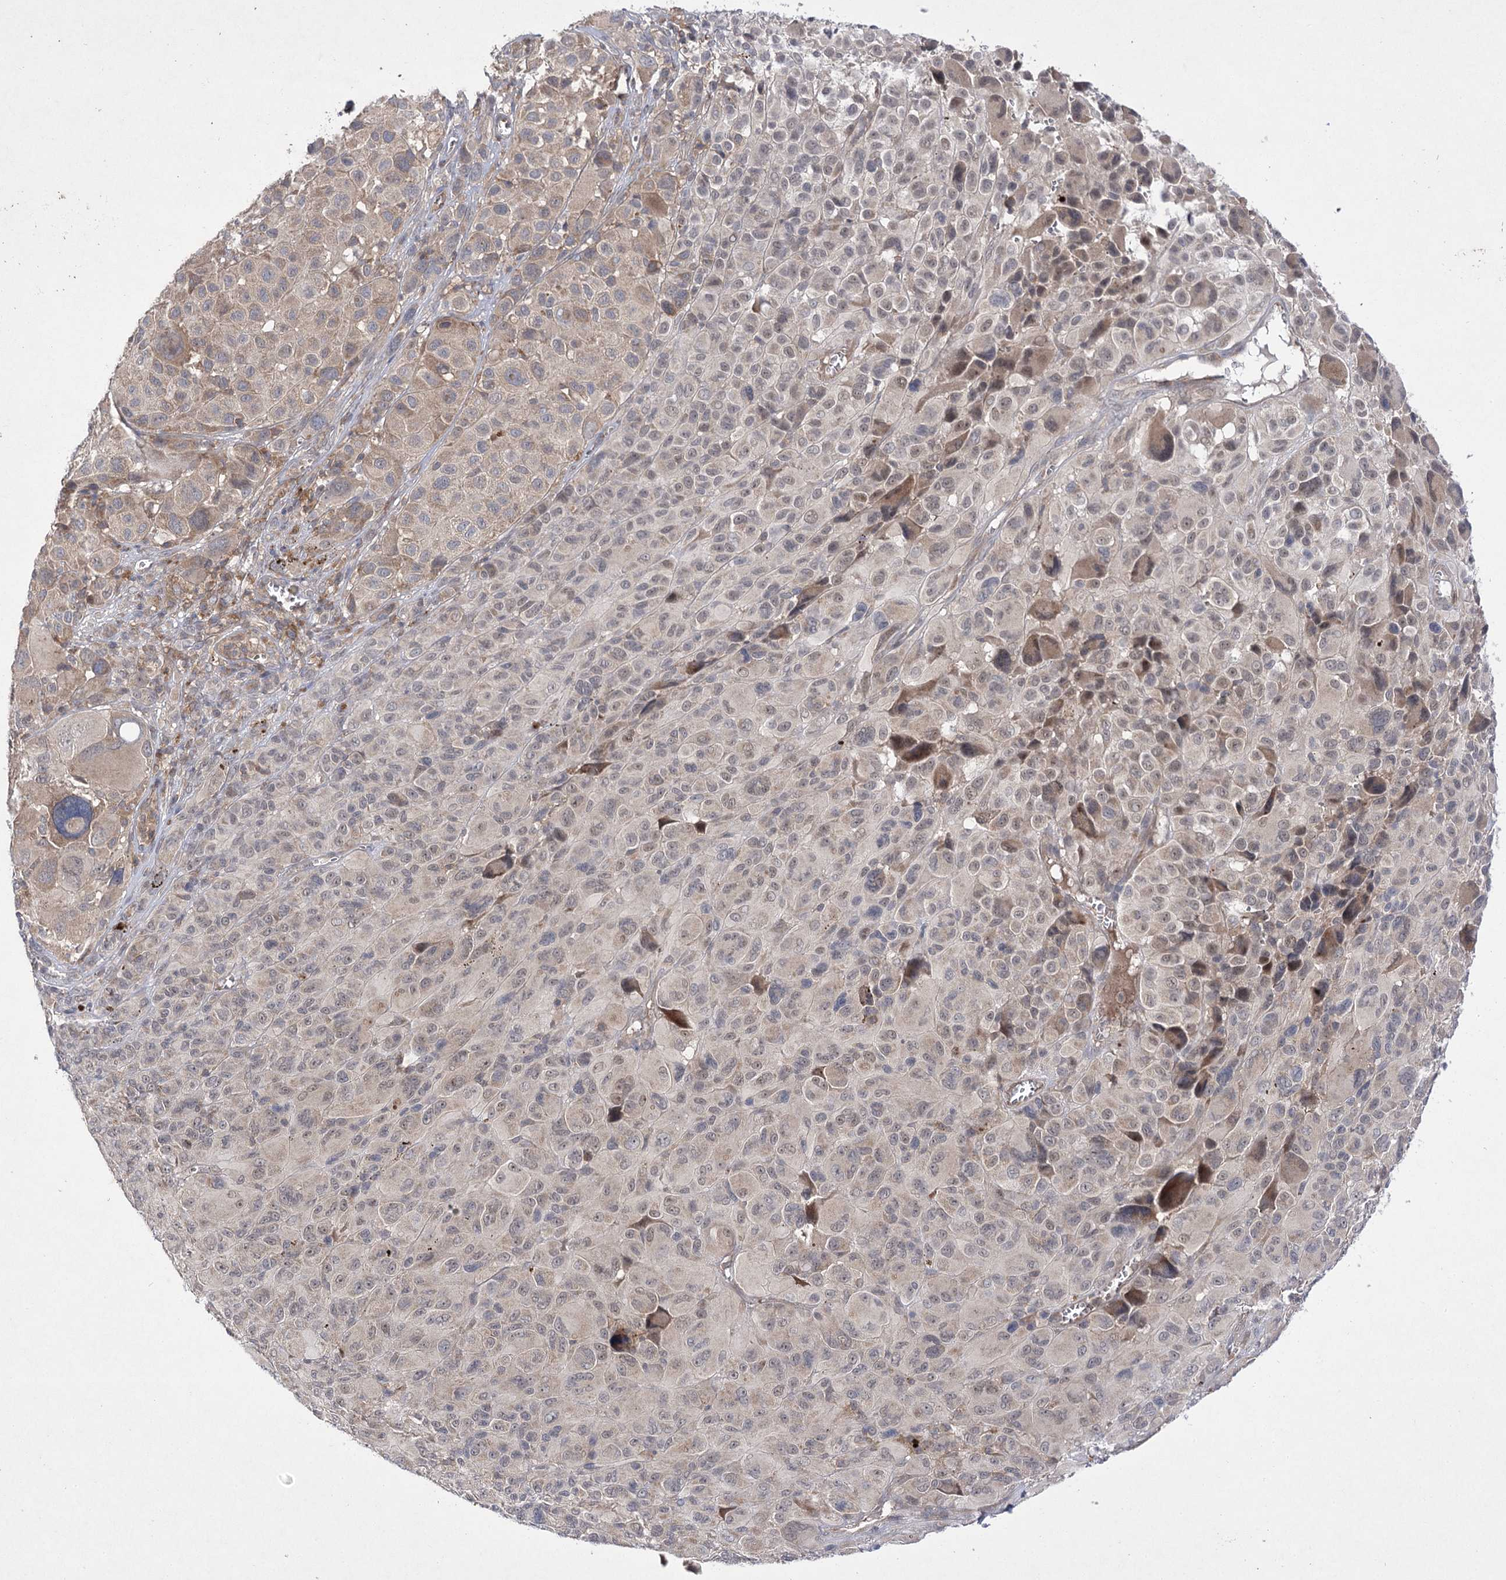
{"staining": {"intensity": "weak", "quantity": "25%-75%", "location": "cytoplasmic/membranous,nuclear"}, "tissue": "melanoma", "cell_type": "Tumor cells", "image_type": "cancer", "snomed": [{"axis": "morphology", "description": "Malignant melanoma, NOS"}, {"axis": "topography", "description": "Skin of trunk"}], "caption": "The micrograph shows immunohistochemical staining of melanoma. There is weak cytoplasmic/membranous and nuclear staining is present in approximately 25%-75% of tumor cells.", "gene": "BCR", "patient": {"sex": "male", "age": 71}}